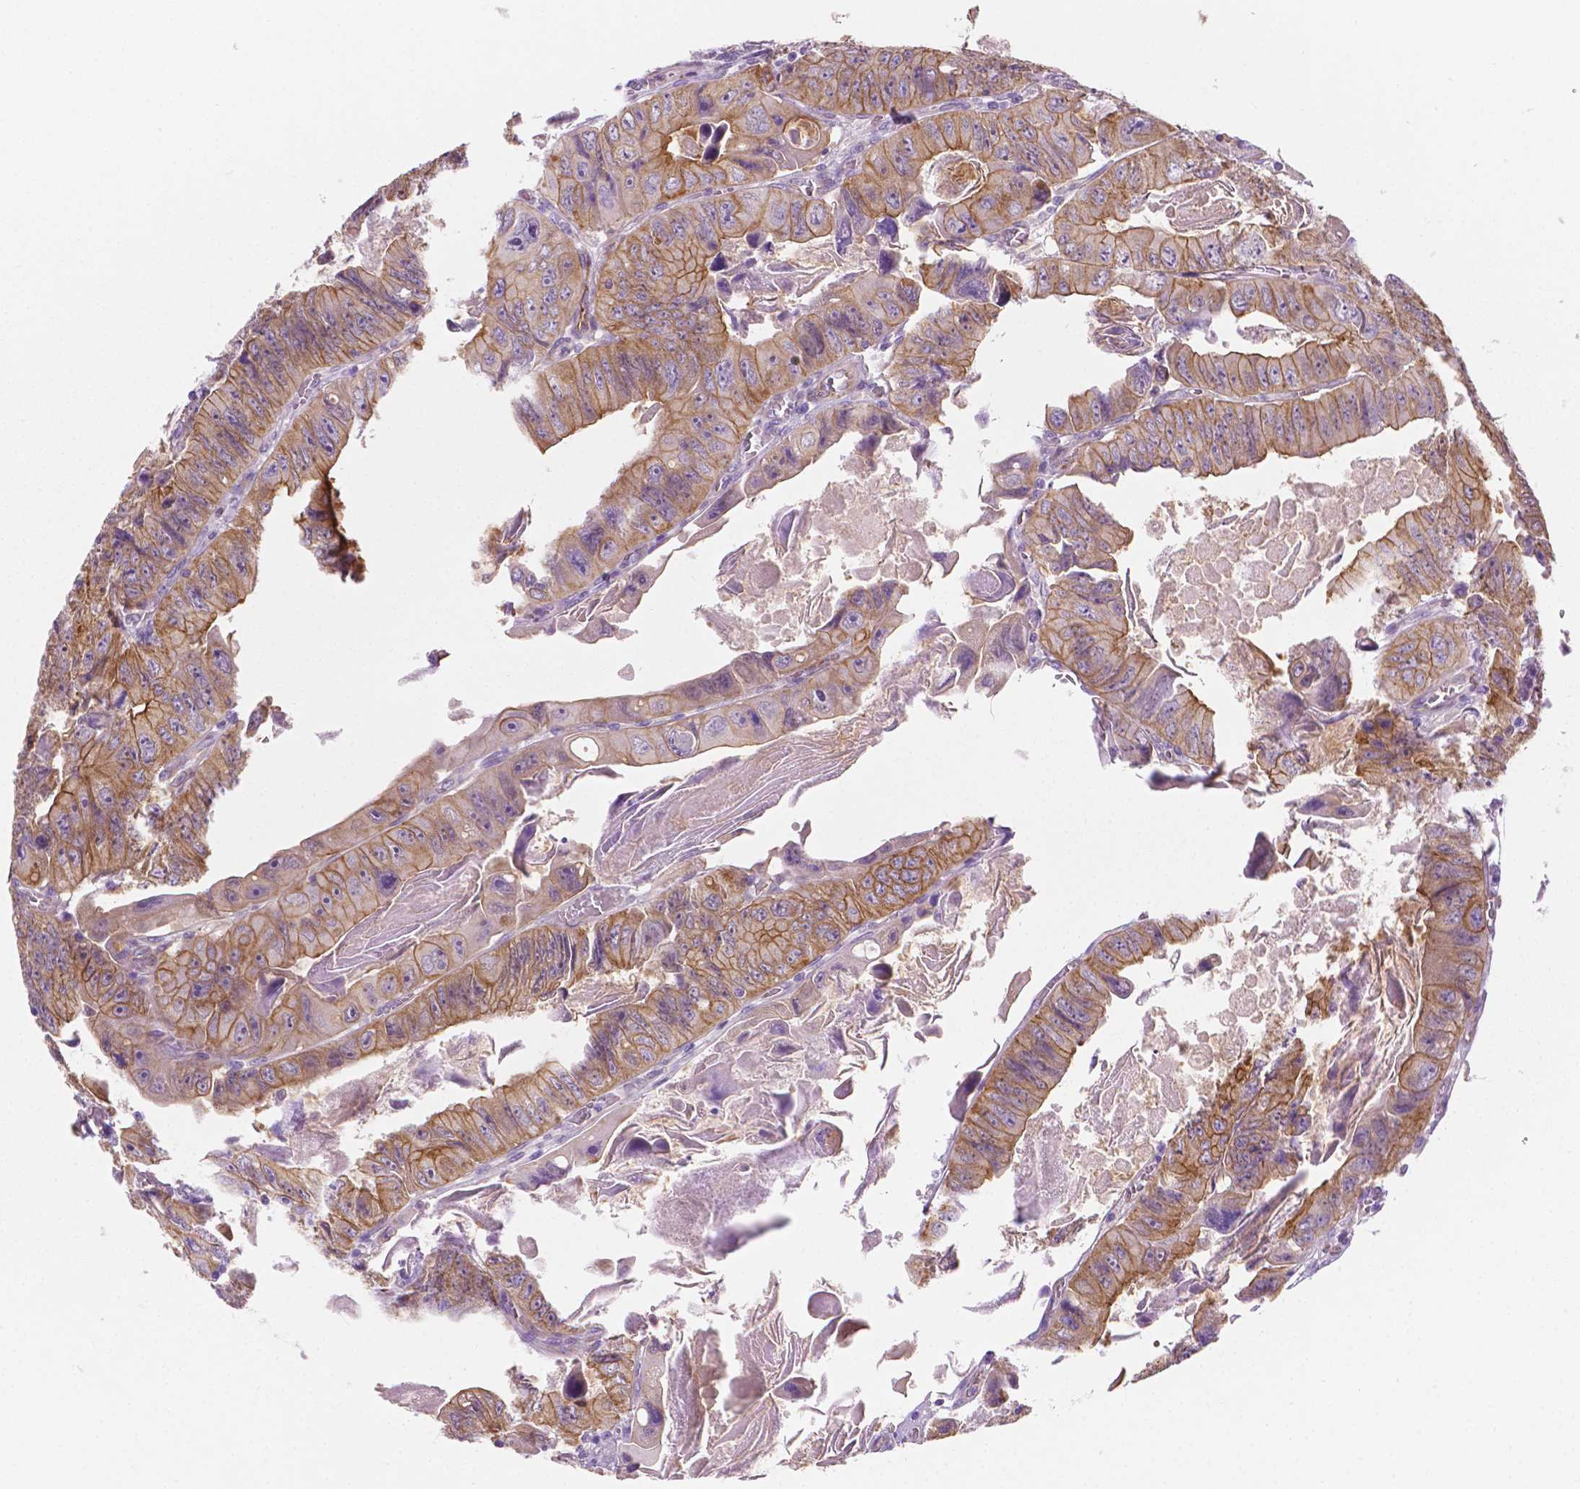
{"staining": {"intensity": "moderate", "quantity": ">75%", "location": "cytoplasmic/membranous"}, "tissue": "colorectal cancer", "cell_type": "Tumor cells", "image_type": "cancer", "snomed": [{"axis": "morphology", "description": "Adenocarcinoma, NOS"}, {"axis": "topography", "description": "Colon"}], "caption": "Adenocarcinoma (colorectal) was stained to show a protein in brown. There is medium levels of moderate cytoplasmic/membranous staining in approximately >75% of tumor cells. Immunohistochemistry (ihc) stains the protein in brown and the nuclei are stained blue.", "gene": "EPPK1", "patient": {"sex": "female", "age": 84}}